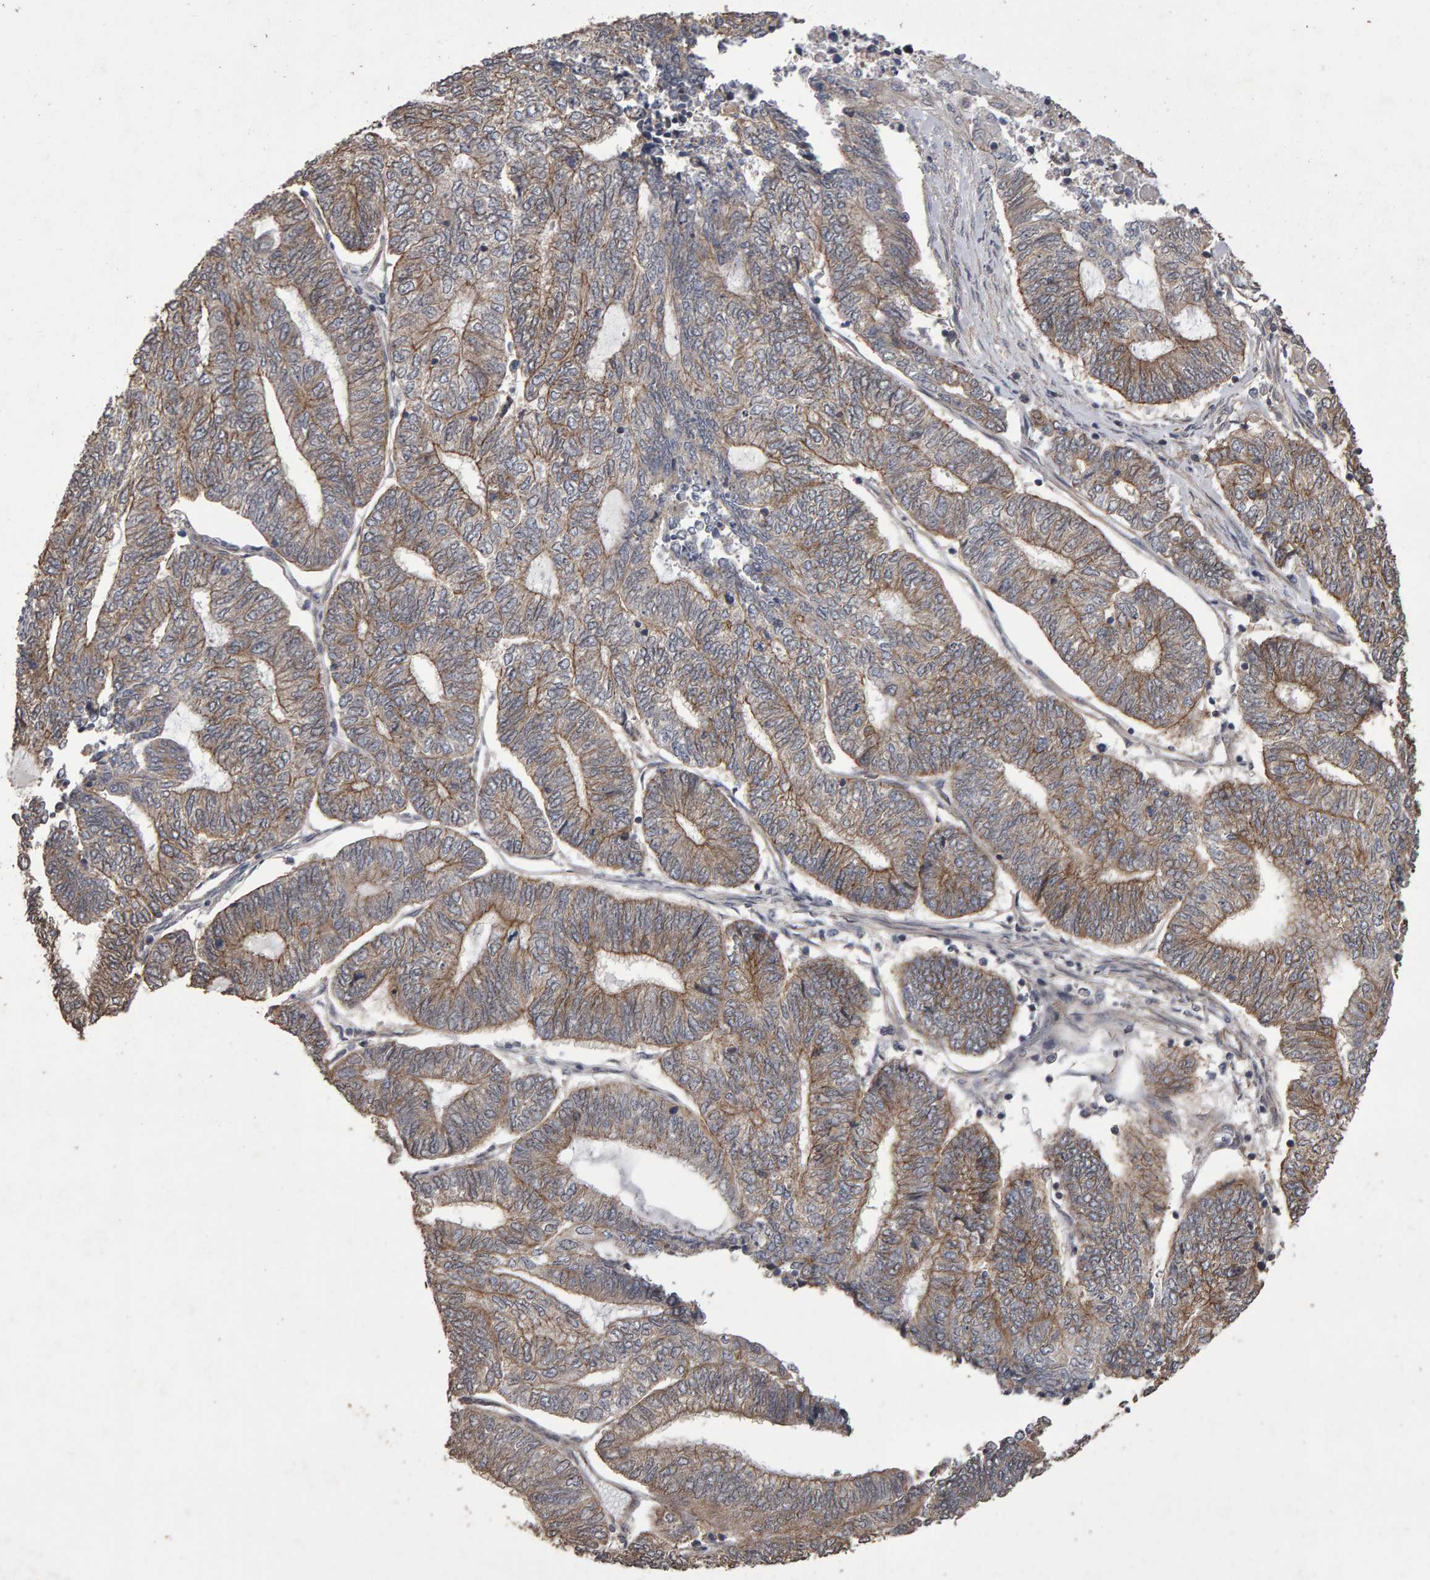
{"staining": {"intensity": "moderate", "quantity": ">75%", "location": "cytoplasmic/membranous"}, "tissue": "endometrial cancer", "cell_type": "Tumor cells", "image_type": "cancer", "snomed": [{"axis": "morphology", "description": "Adenocarcinoma, NOS"}, {"axis": "topography", "description": "Uterus"}, {"axis": "topography", "description": "Endometrium"}], "caption": "Endometrial adenocarcinoma stained for a protein (brown) shows moderate cytoplasmic/membranous positive positivity in about >75% of tumor cells.", "gene": "SCRIB", "patient": {"sex": "female", "age": 70}}